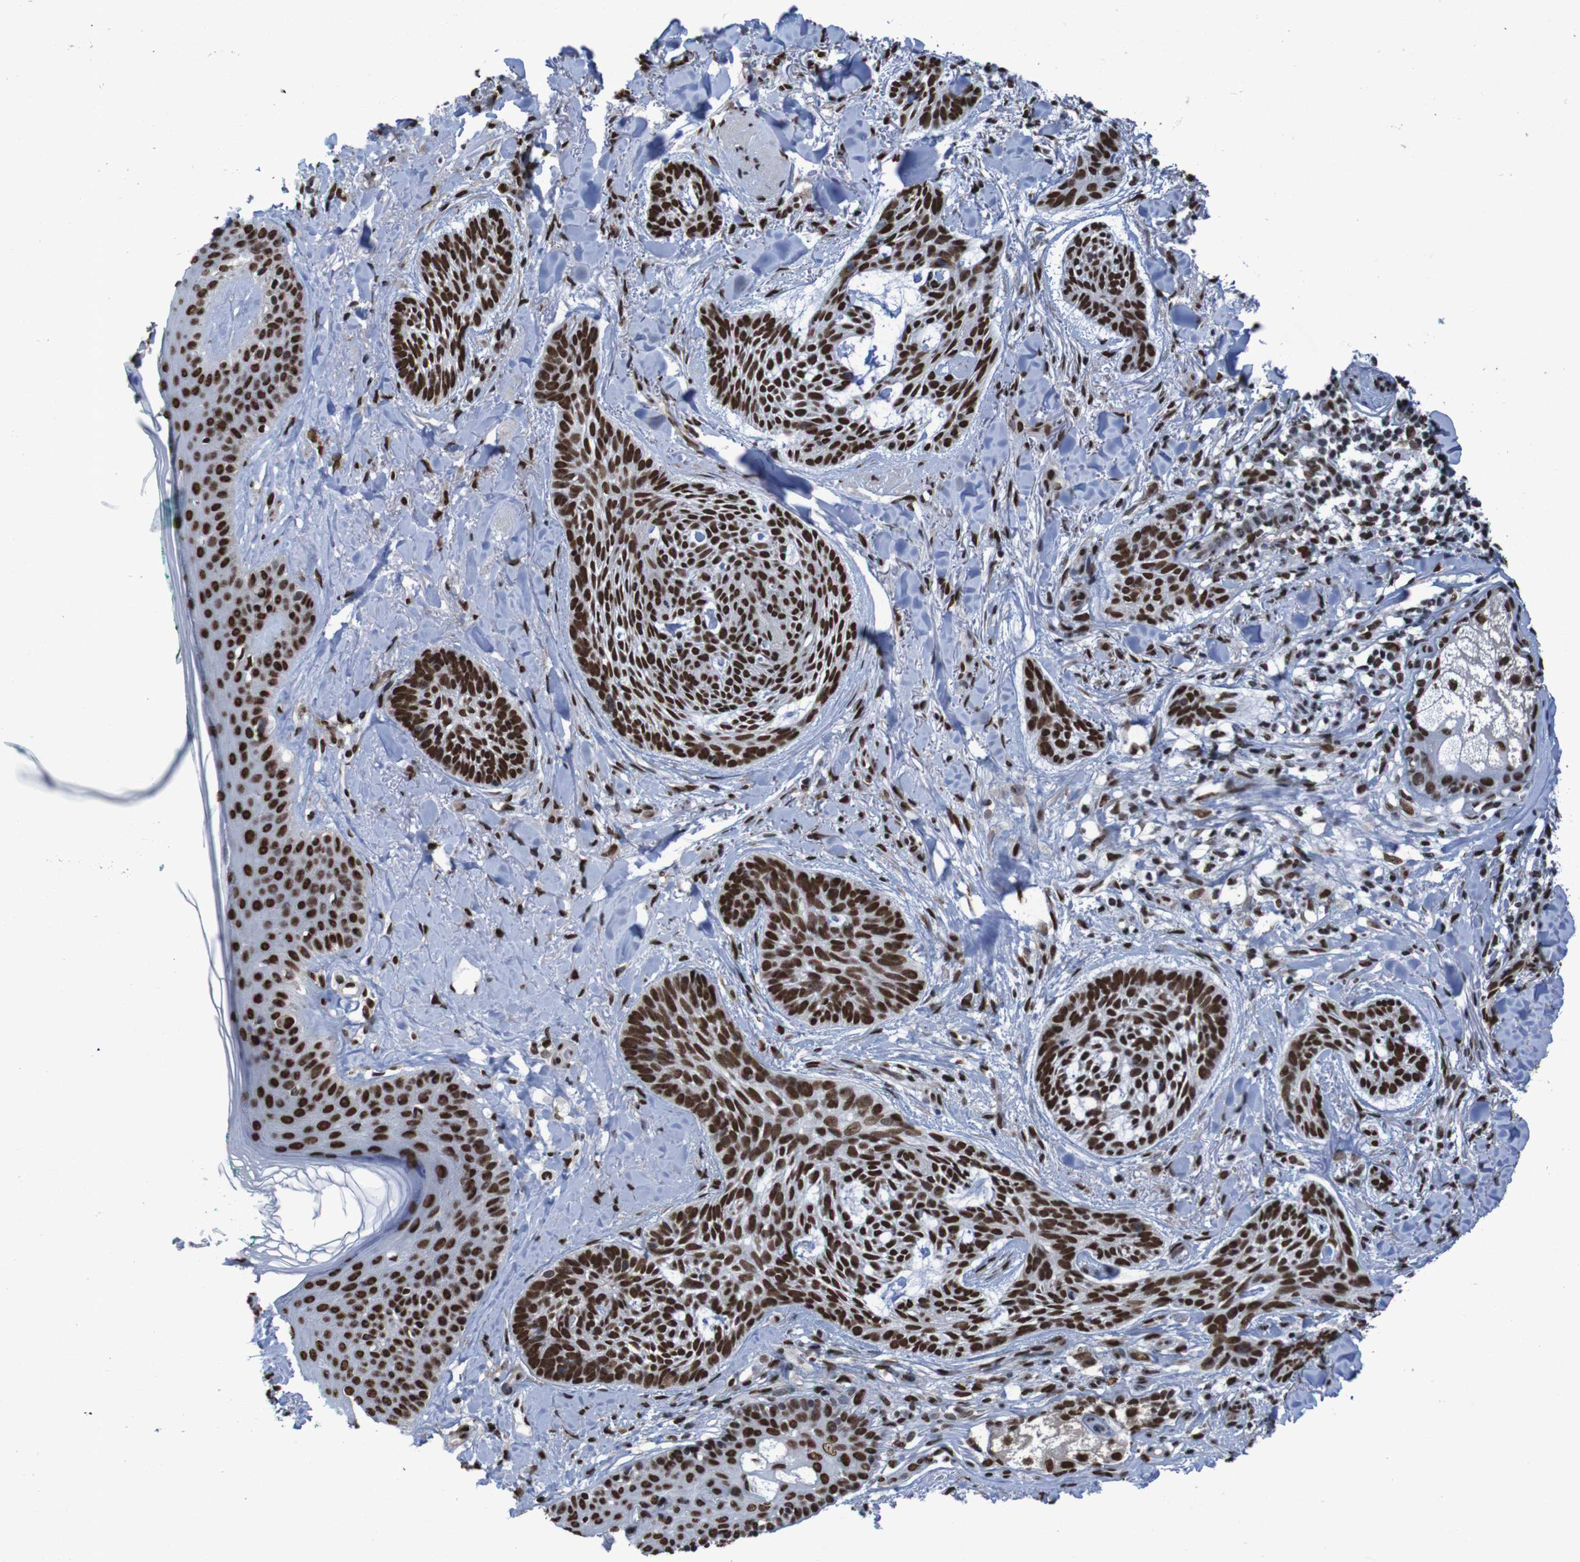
{"staining": {"intensity": "strong", "quantity": ">75%", "location": "nuclear"}, "tissue": "skin cancer", "cell_type": "Tumor cells", "image_type": "cancer", "snomed": [{"axis": "morphology", "description": "Basal cell carcinoma"}, {"axis": "topography", "description": "Skin"}], "caption": "IHC (DAB) staining of human skin cancer reveals strong nuclear protein expression in about >75% of tumor cells.", "gene": "HNRNPR", "patient": {"sex": "male", "age": 43}}